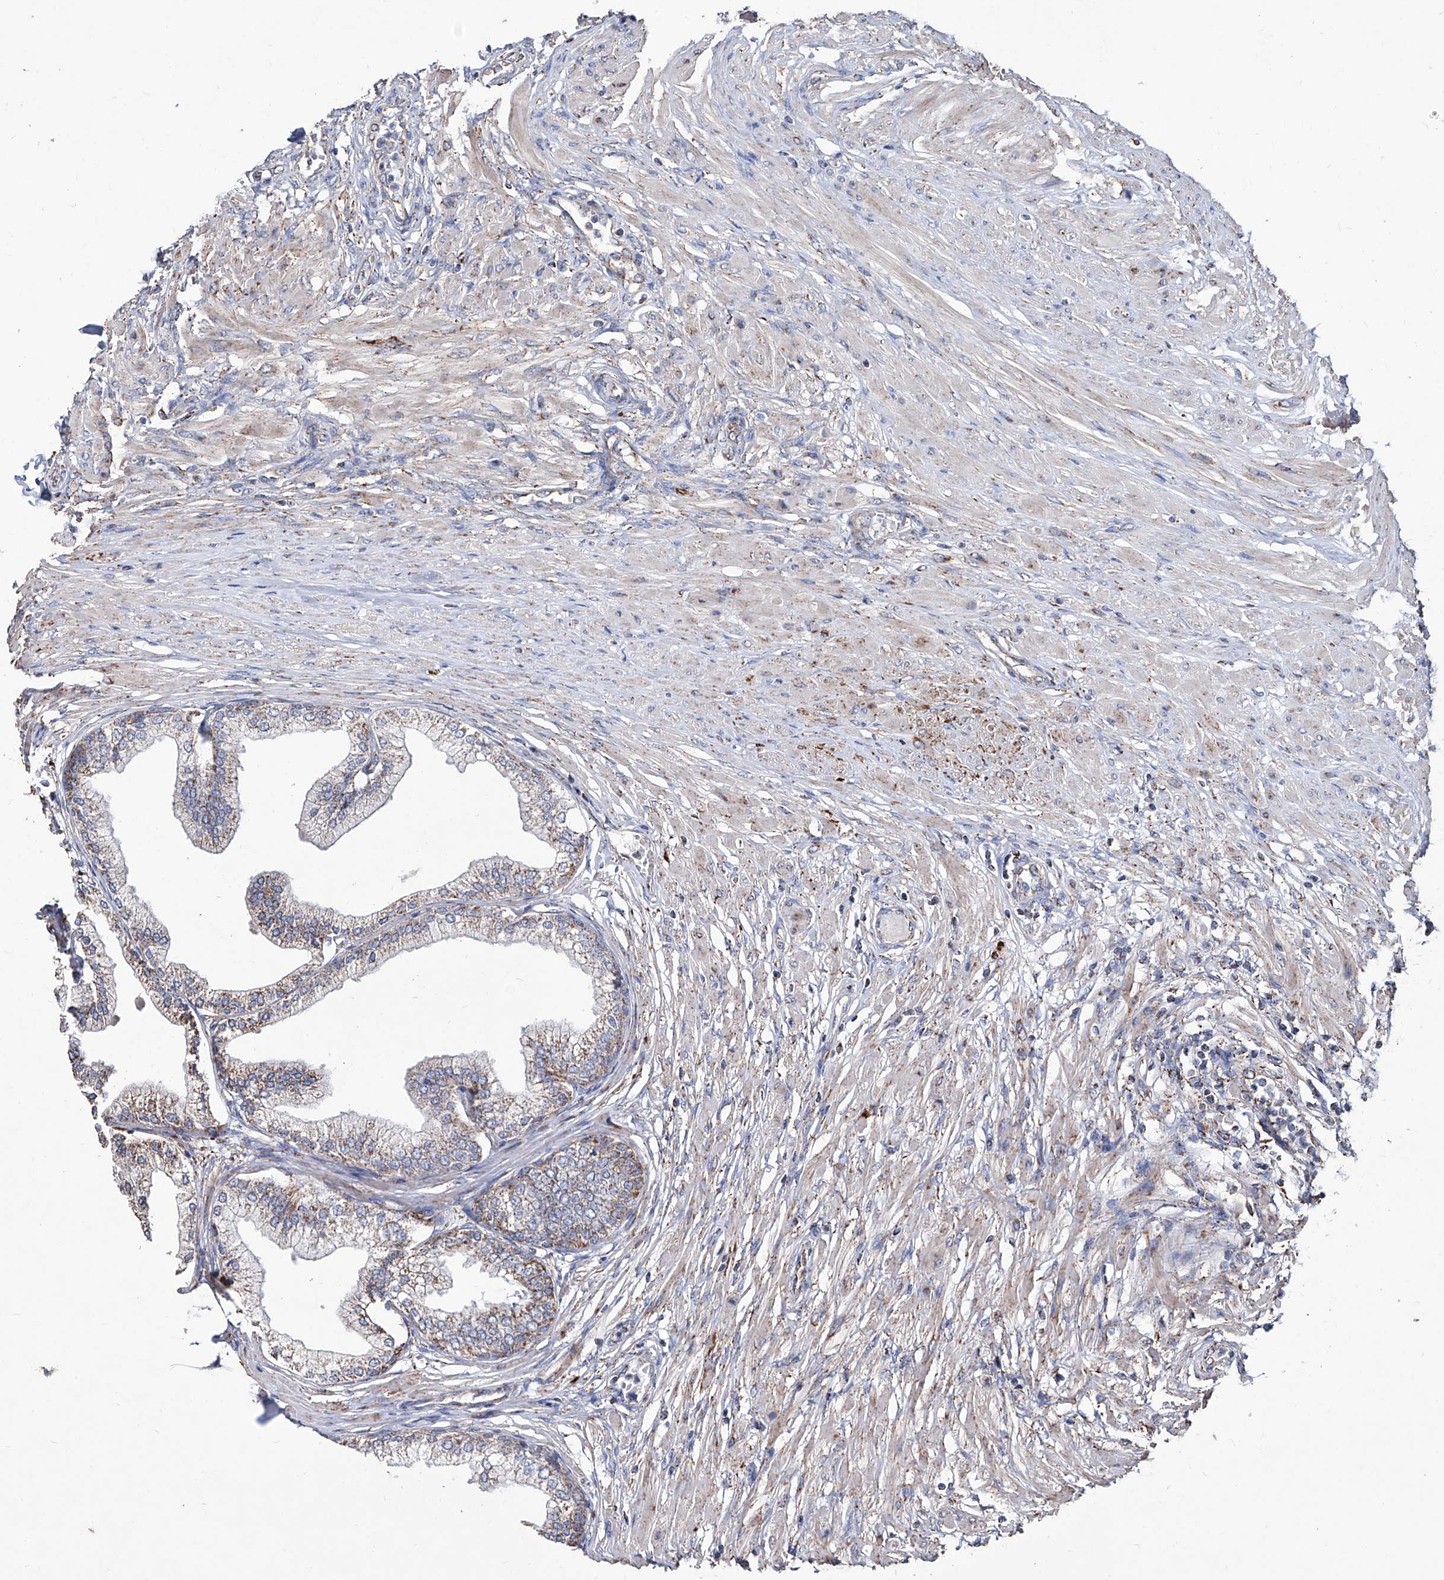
{"staining": {"intensity": "moderate", "quantity": ">75%", "location": "cytoplasmic/membranous"}, "tissue": "prostate", "cell_type": "Glandular cells", "image_type": "normal", "snomed": [{"axis": "morphology", "description": "Normal tissue, NOS"}, {"axis": "morphology", "description": "Urothelial carcinoma, Low grade"}, {"axis": "topography", "description": "Urinary bladder"}, {"axis": "topography", "description": "Prostate"}], "caption": "An immunohistochemistry (IHC) histopathology image of unremarkable tissue is shown. Protein staining in brown highlights moderate cytoplasmic/membranous positivity in prostate within glandular cells.", "gene": "NHS", "patient": {"sex": "male", "age": 60}}